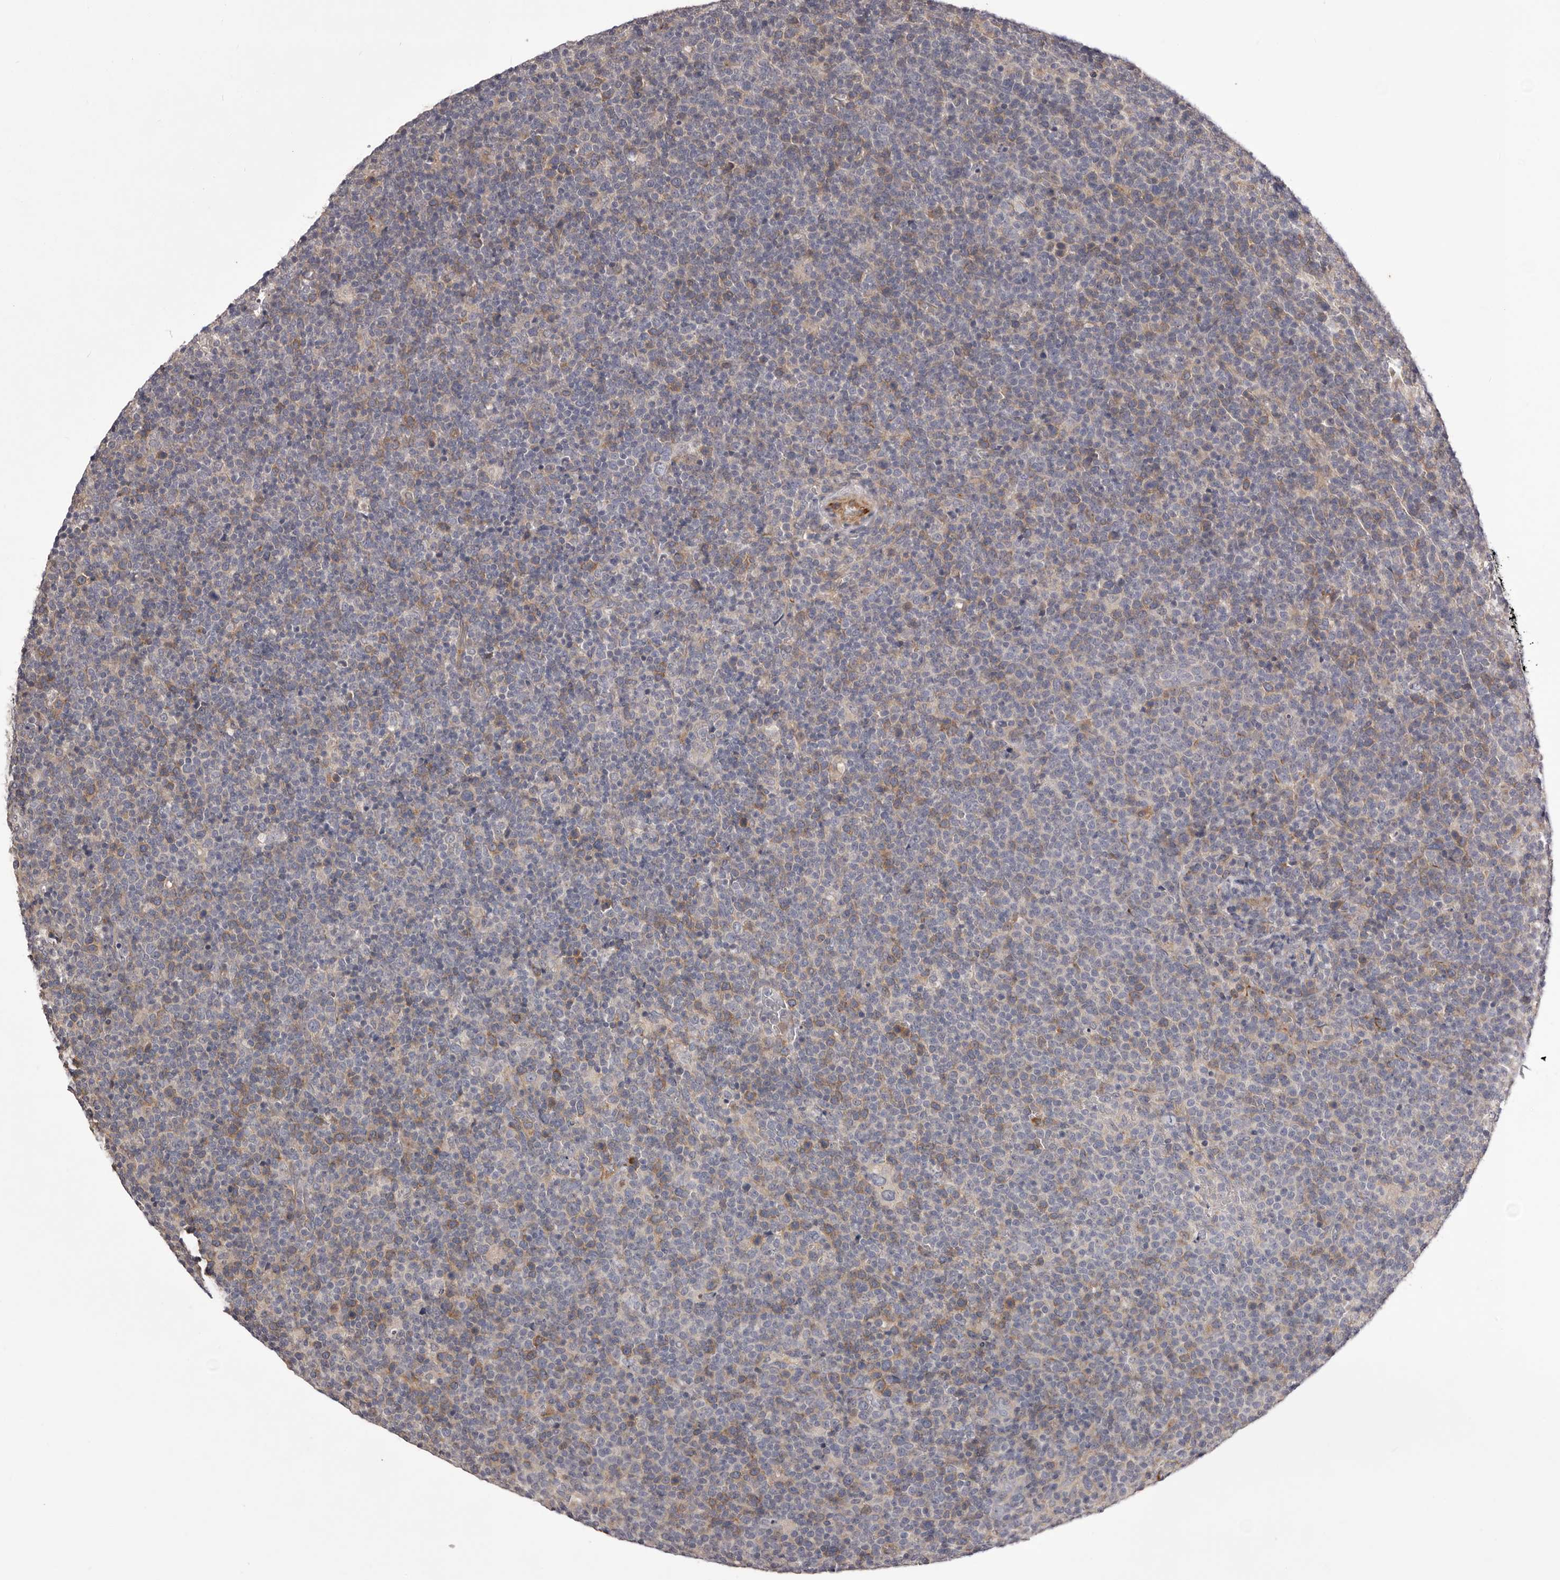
{"staining": {"intensity": "negative", "quantity": "none", "location": "none"}, "tissue": "lymphoma", "cell_type": "Tumor cells", "image_type": "cancer", "snomed": [{"axis": "morphology", "description": "Malignant lymphoma, non-Hodgkin's type, High grade"}, {"axis": "topography", "description": "Lymph node"}], "caption": "IHC photomicrograph of human lymphoma stained for a protein (brown), which exhibits no expression in tumor cells. (DAB (3,3'-diaminobenzidine) IHC visualized using brightfield microscopy, high magnification).", "gene": "PNRC1", "patient": {"sex": "male", "age": 61}}